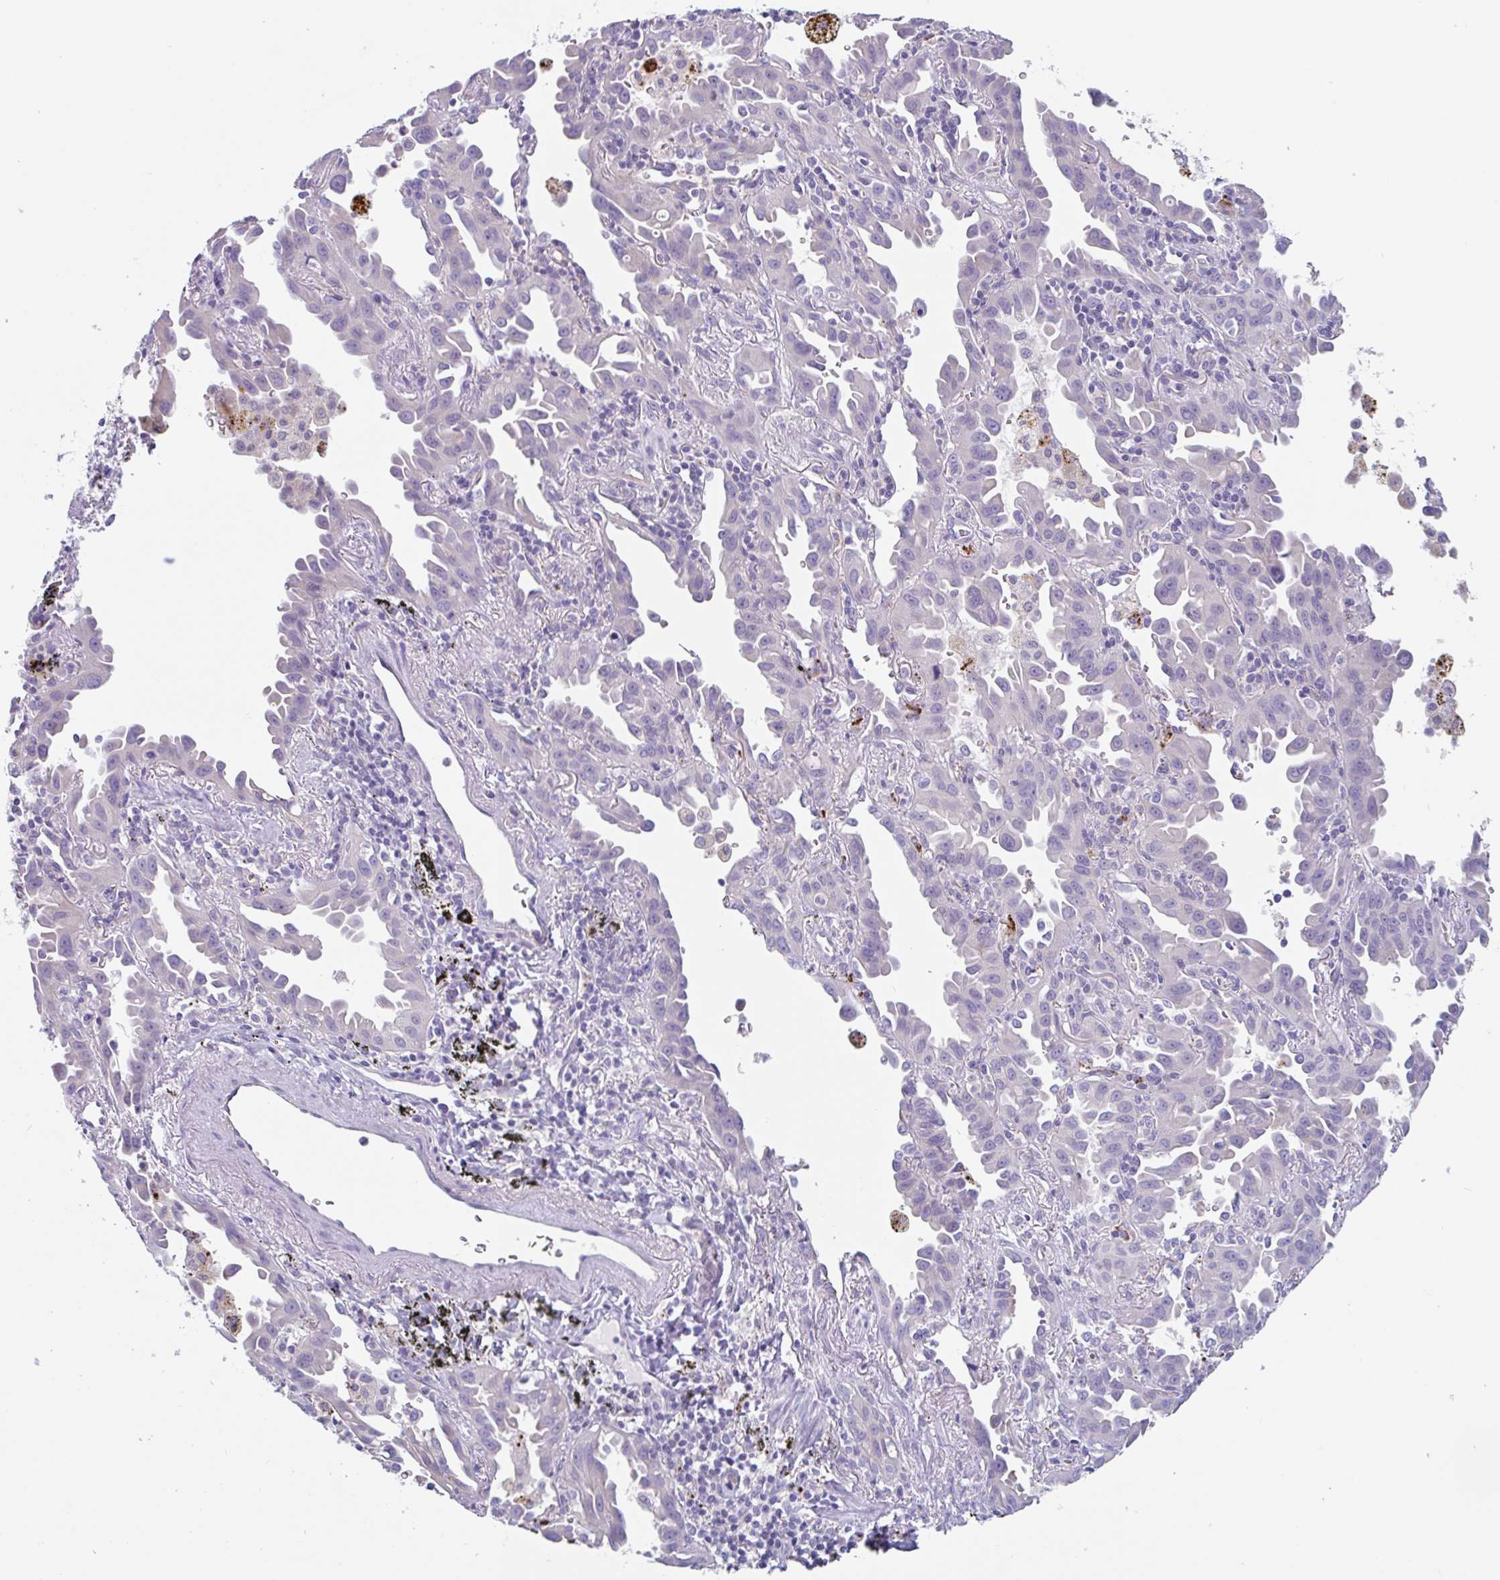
{"staining": {"intensity": "negative", "quantity": "none", "location": "none"}, "tissue": "lung cancer", "cell_type": "Tumor cells", "image_type": "cancer", "snomed": [{"axis": "morphology", "description": "Adenocarcinoma, NOS"}, {"axis": "topography", "description": "Lung"}], "caption": "The IHC photomicrograph has no significant expression in tumor cells of adenocarcinoma (lung) tissue.", "gene": "LENG9", "patient": {"sex": "male", "age": 68}}